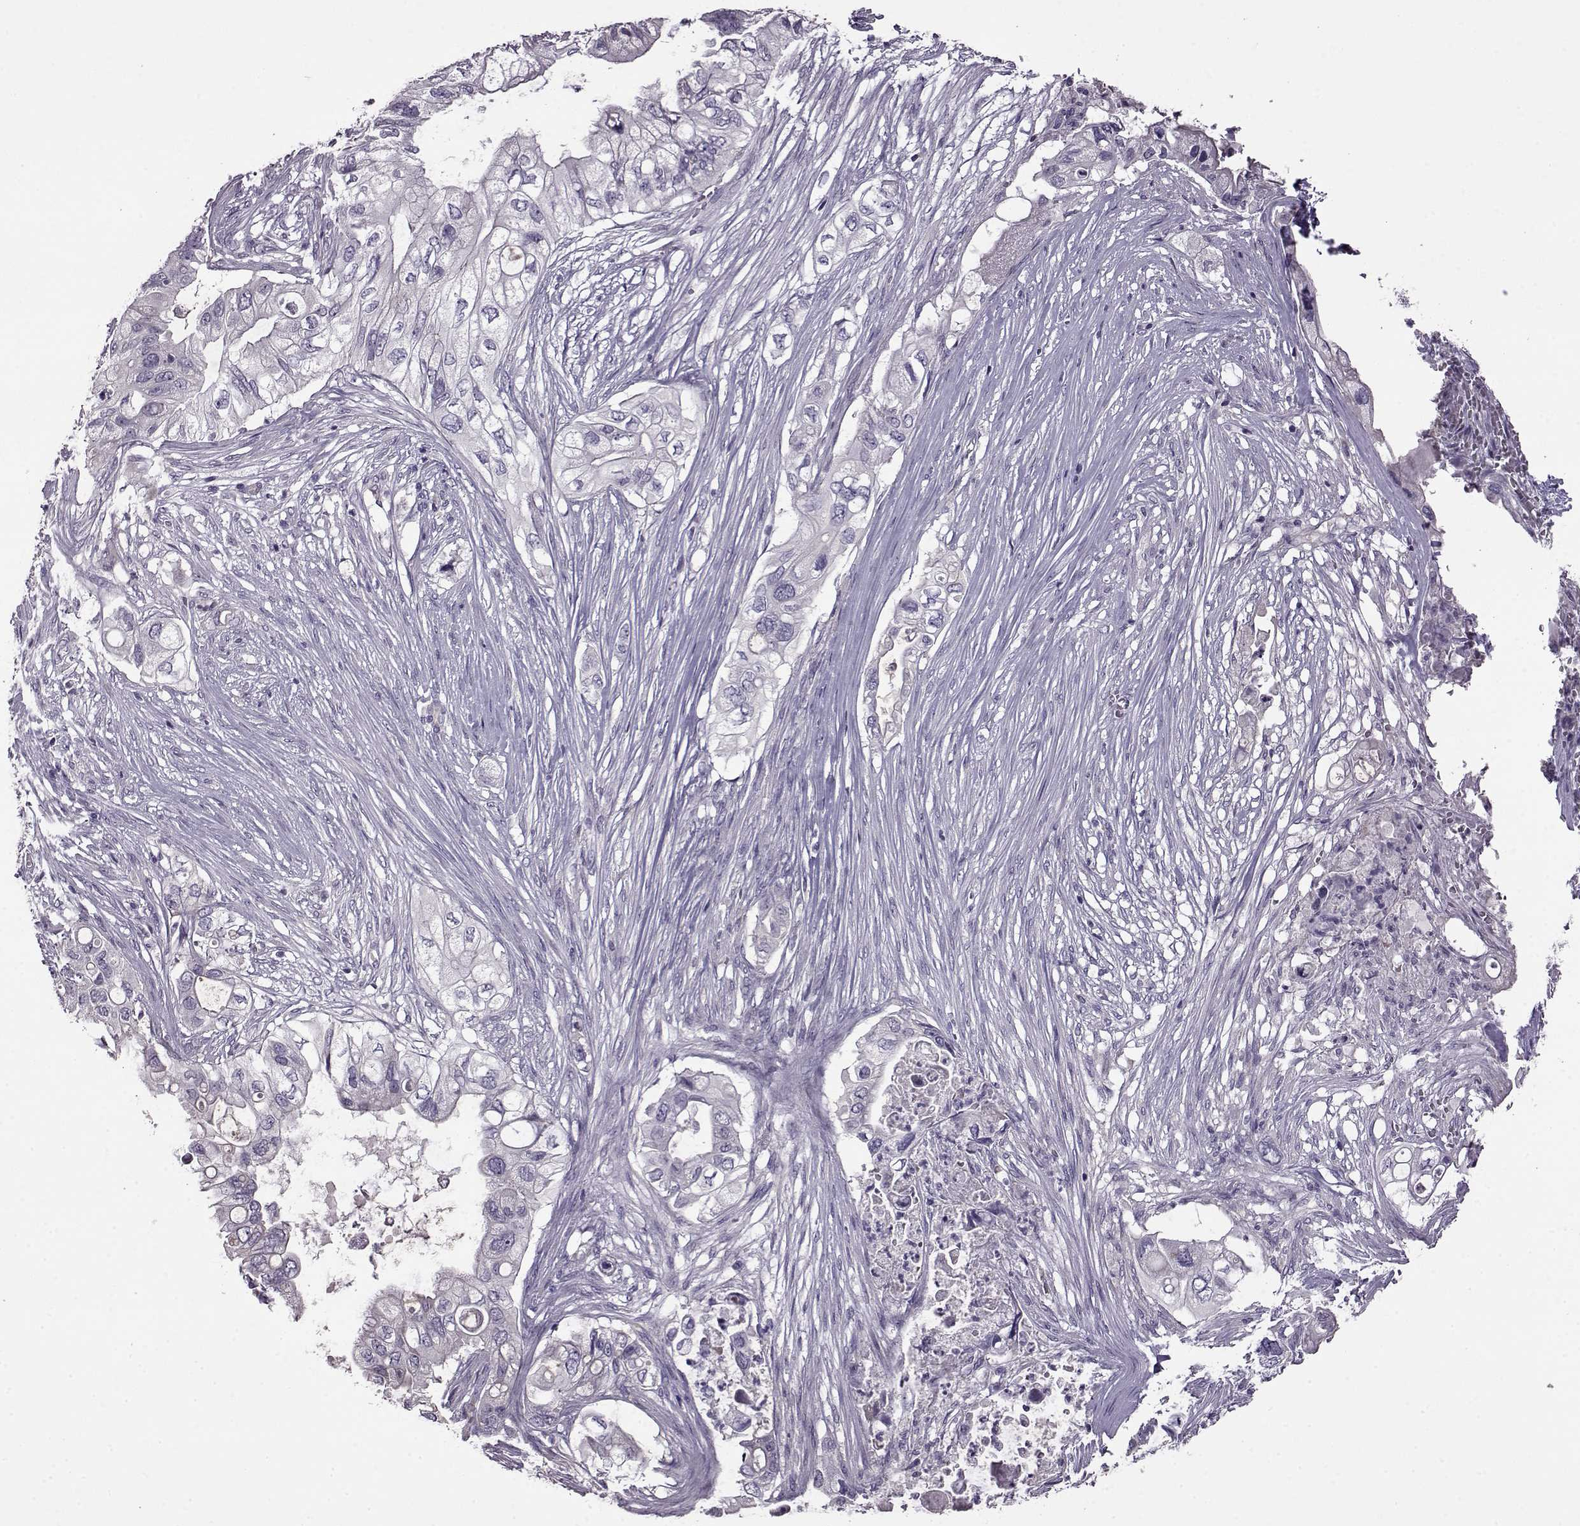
{"staining": {"intensity": "negative", "quantity": "none", "location": "none"}, "tissue": "pancreatic cancer", "cell_type": "Tumor cells", "image_type": "cancer", "snomed": [{"axis": "morphology", "description": "Adenocarcinoma, NOS"}, {"axis": "topography", "description": "Pancreas"}], "caption": "High magnification brightfield microscopy of adenocarcinoma (pancreatic) stained with DAB (3,3'-diaminobenzidine) (brown) and counterstained with hematoxylin (blue): tumor cells show no significant staining.", "gene": "EDDM3B", "patient": {"sex": "female", "age": 72}}